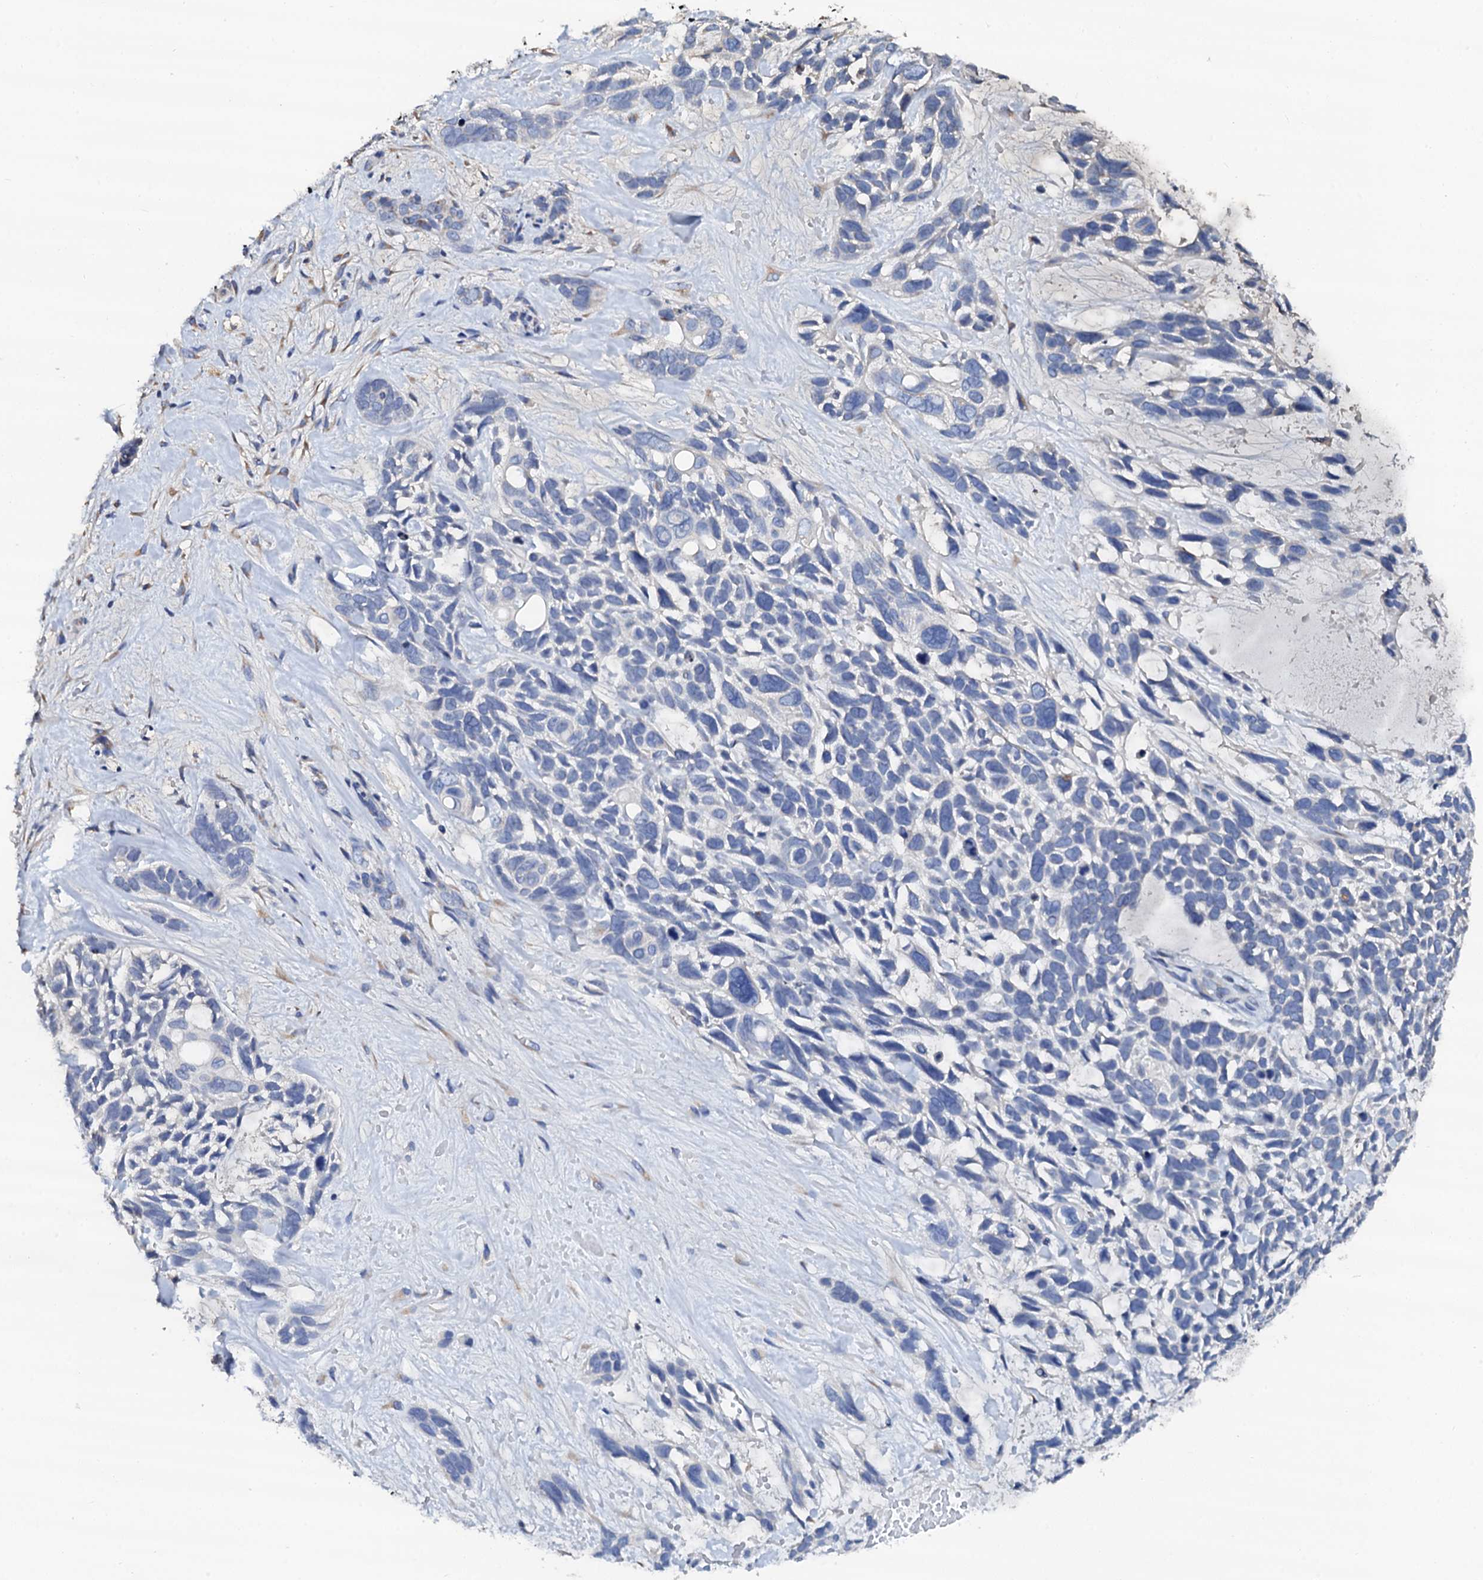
{"staining": {"intensity": "negative", "quantity": "none", "location": "none"}, "tissue": "skin cancer", "cell_type": "Tumor cells", "image_type": "cancer", "snomed": [{"axis": "morphology", "description": "Basal cell carcinoma"}, {"axis": "topography", "description": "Skin"}], "caption": "High magnification brightfield microscopy of skin cancer stained with DAB (brown) and counterstained with hematoxylin (blue): tumor cells show no significant positivity.", "gene": "AKAP3", "patient": {"sex": "male", "age": 88}}